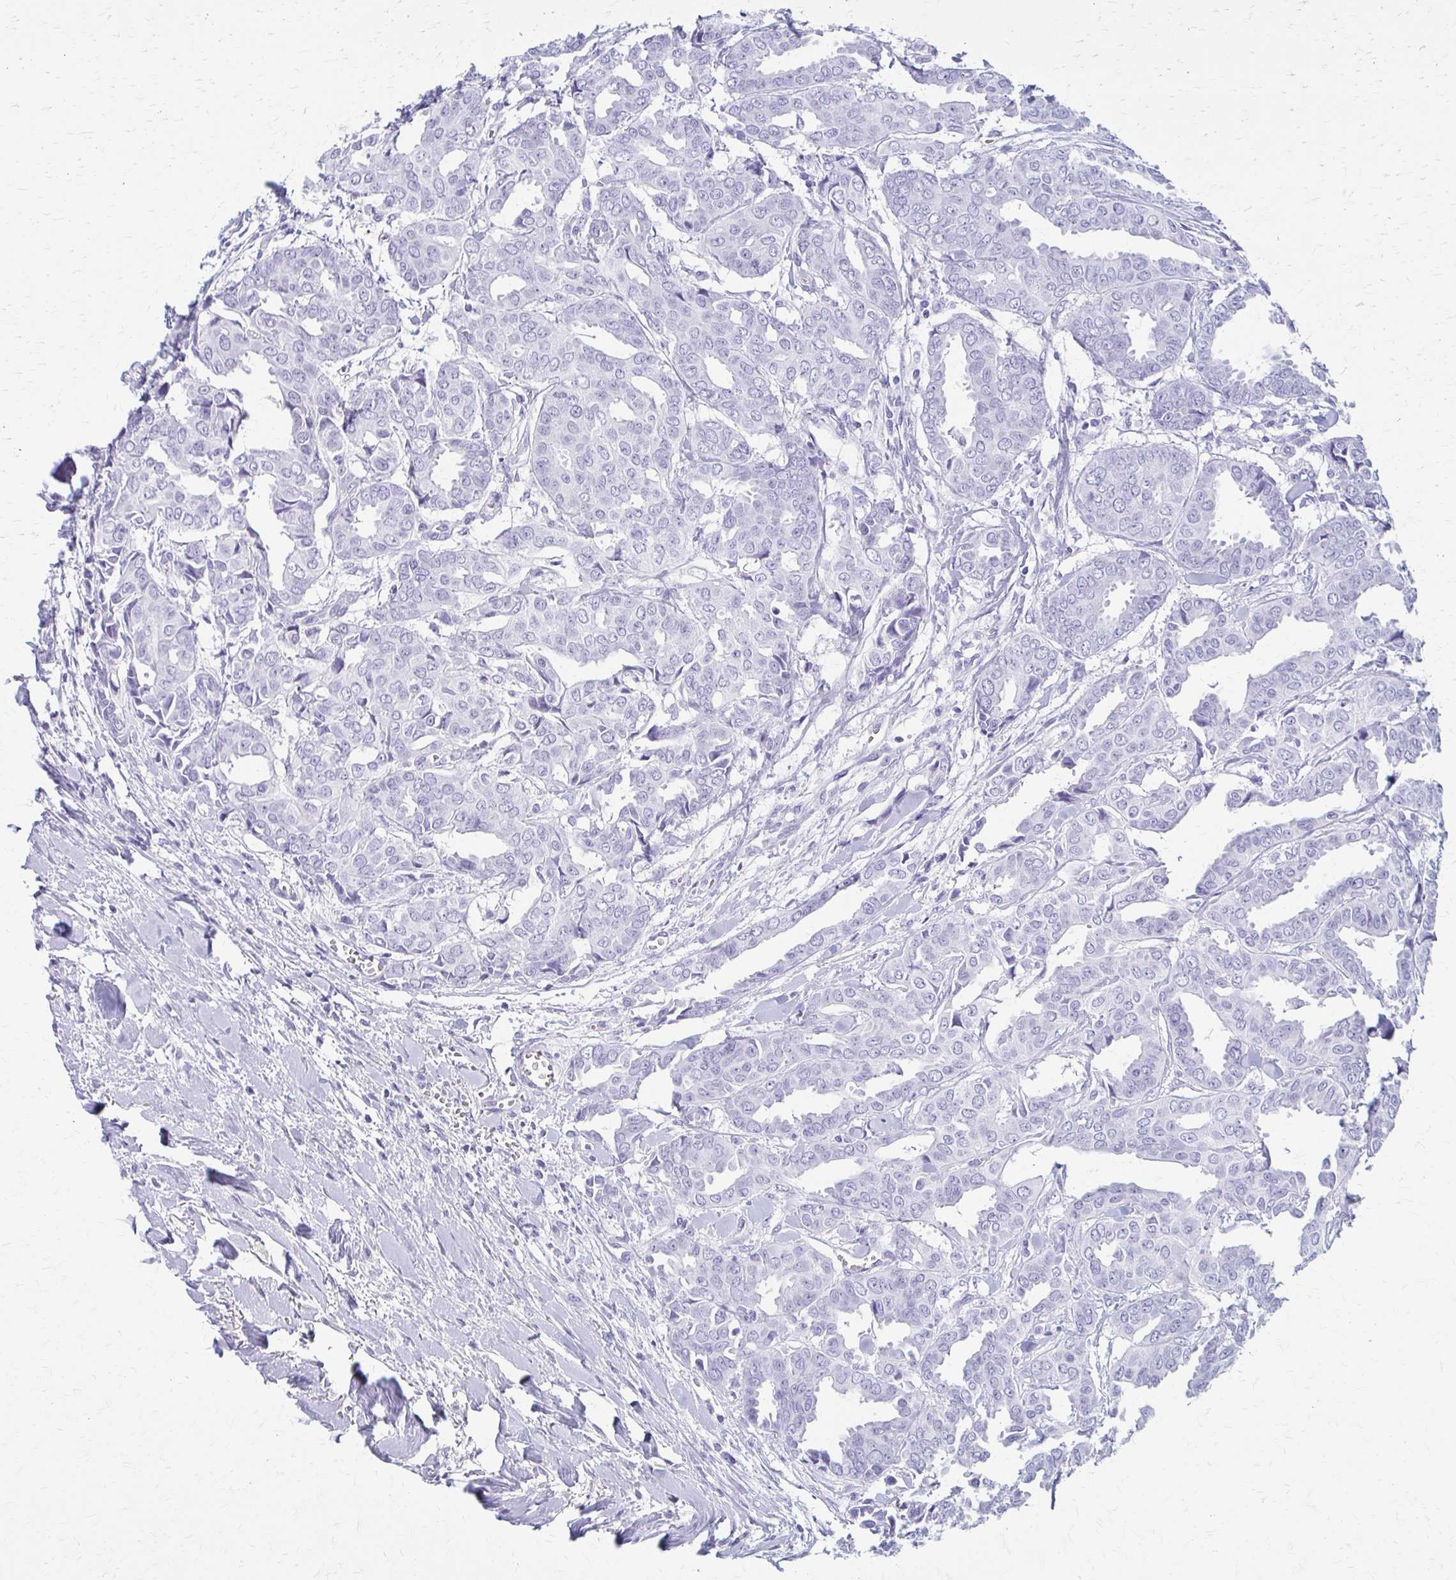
{"staining": {"intensity": "negative", "quantity": "none", "location": "none"}, "tissue": "breast cancer", "cell_type": "Tumor cells", "image_type": "cancer", "snomed": [{"axis": "morphology", "description": "Duct carcinoma"}, {"axis": "topography", "description": "Breast"}], "caption": "Human breast invasive ductal carcinoma stained for a protein using immunohistochemistry (IHC) displays no positivity in tumor cells.", "gene": "CELF5", "patient": {"sex": "female", "age": 45}}